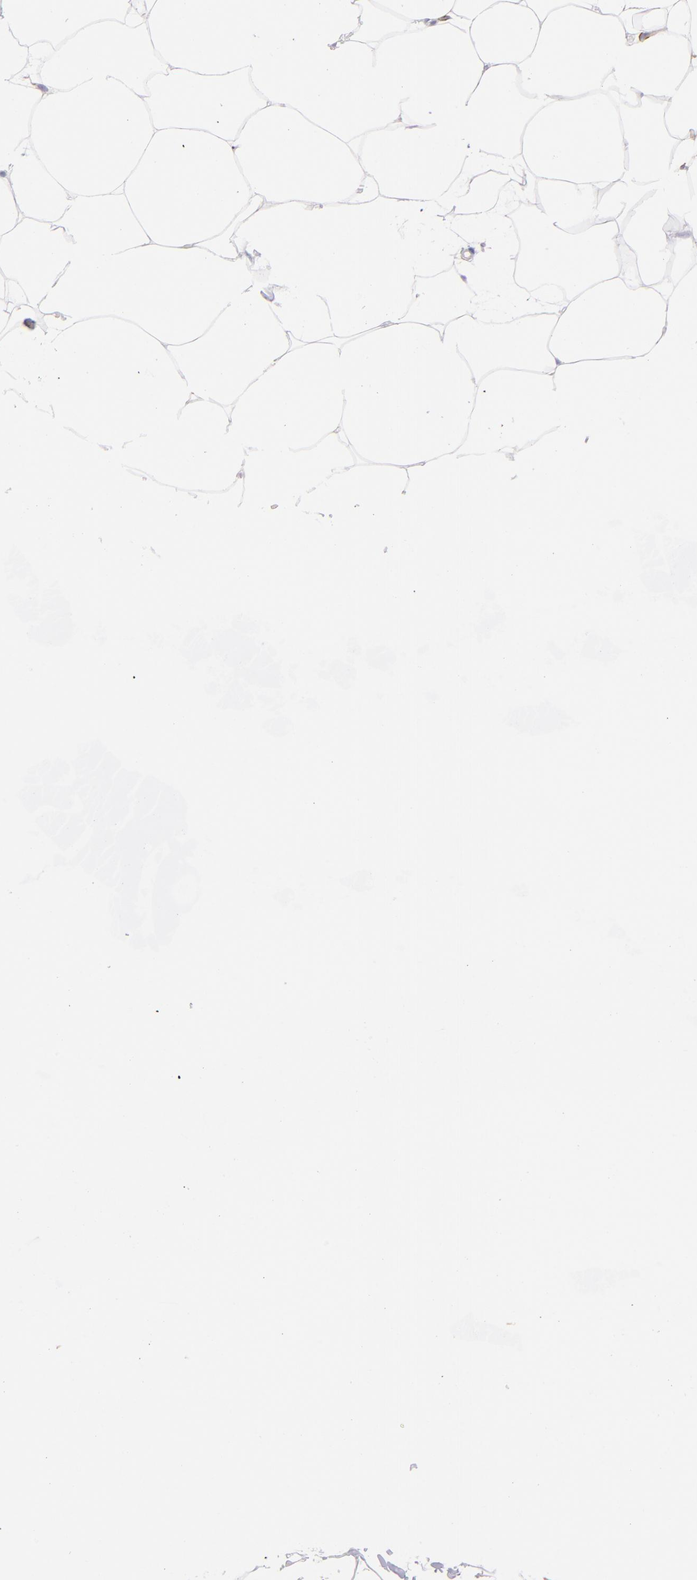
{"staining": {"intensity": "moderate", "quantity": "<25%", "location": "cytoplasmic/membranous"}, "tissue": "adipose tissue", "cell_type": "Adipocytes", "image_type": "normal", "snomed": [{"axis": "morphology", "description": "Normal tissue, NOS"}, {"axis": "morphology", "description": "Duct carcinoma"}, {"axis": "topography", "description": "Breast"}, {"axis": "topography", "description": "Adipose tissue"}], "caption": "The micrograph shows immunohistochemical staining of unremarkable adipose tissue. There is moderate cytoplasmic/membranous staining is appreciated in about <25% of adipocytes.", "gene": "CD81", "patient": {"sex": "female", "age": 37}}